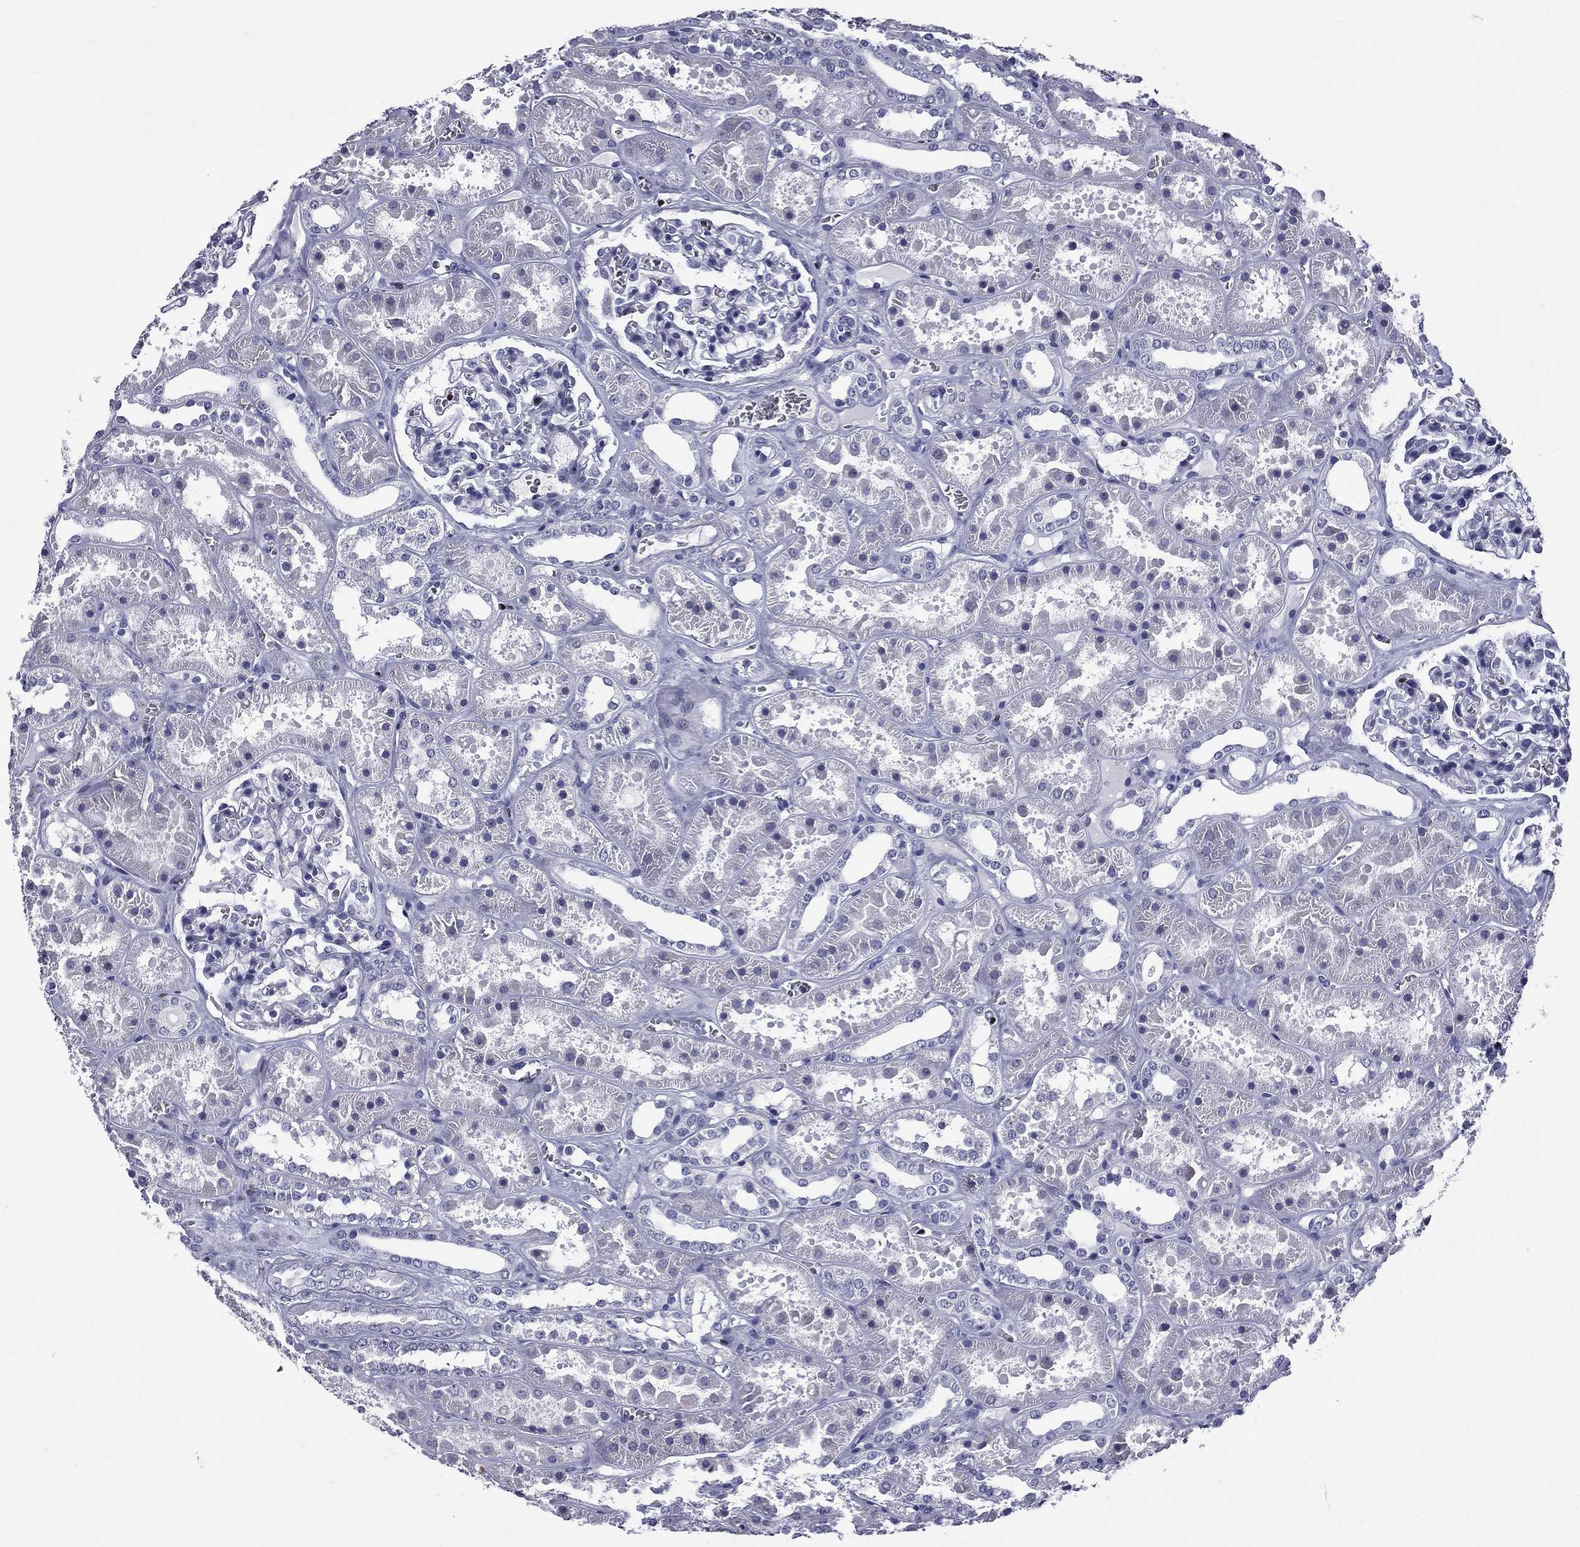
{"staining": {"intensity": "negative", "quantity": "none", "location": "none"}, "tissue": "kidney", "cell_type": "Cells in glomeruli", "image_type": "normal", "snomed": [{"axis": "morphology", "description": "Normal tissue, NOS"}, {"axis": "topography", "description": "Kidney"}], "caption": "Immunohistochemistry (IHC) micrograph of normal kidney: kidney stained with DAB reveals no significant protein staining in cells in glomeruli.", "gene": "IKZF3", "patient": {"sex": "female", "age": 41}}